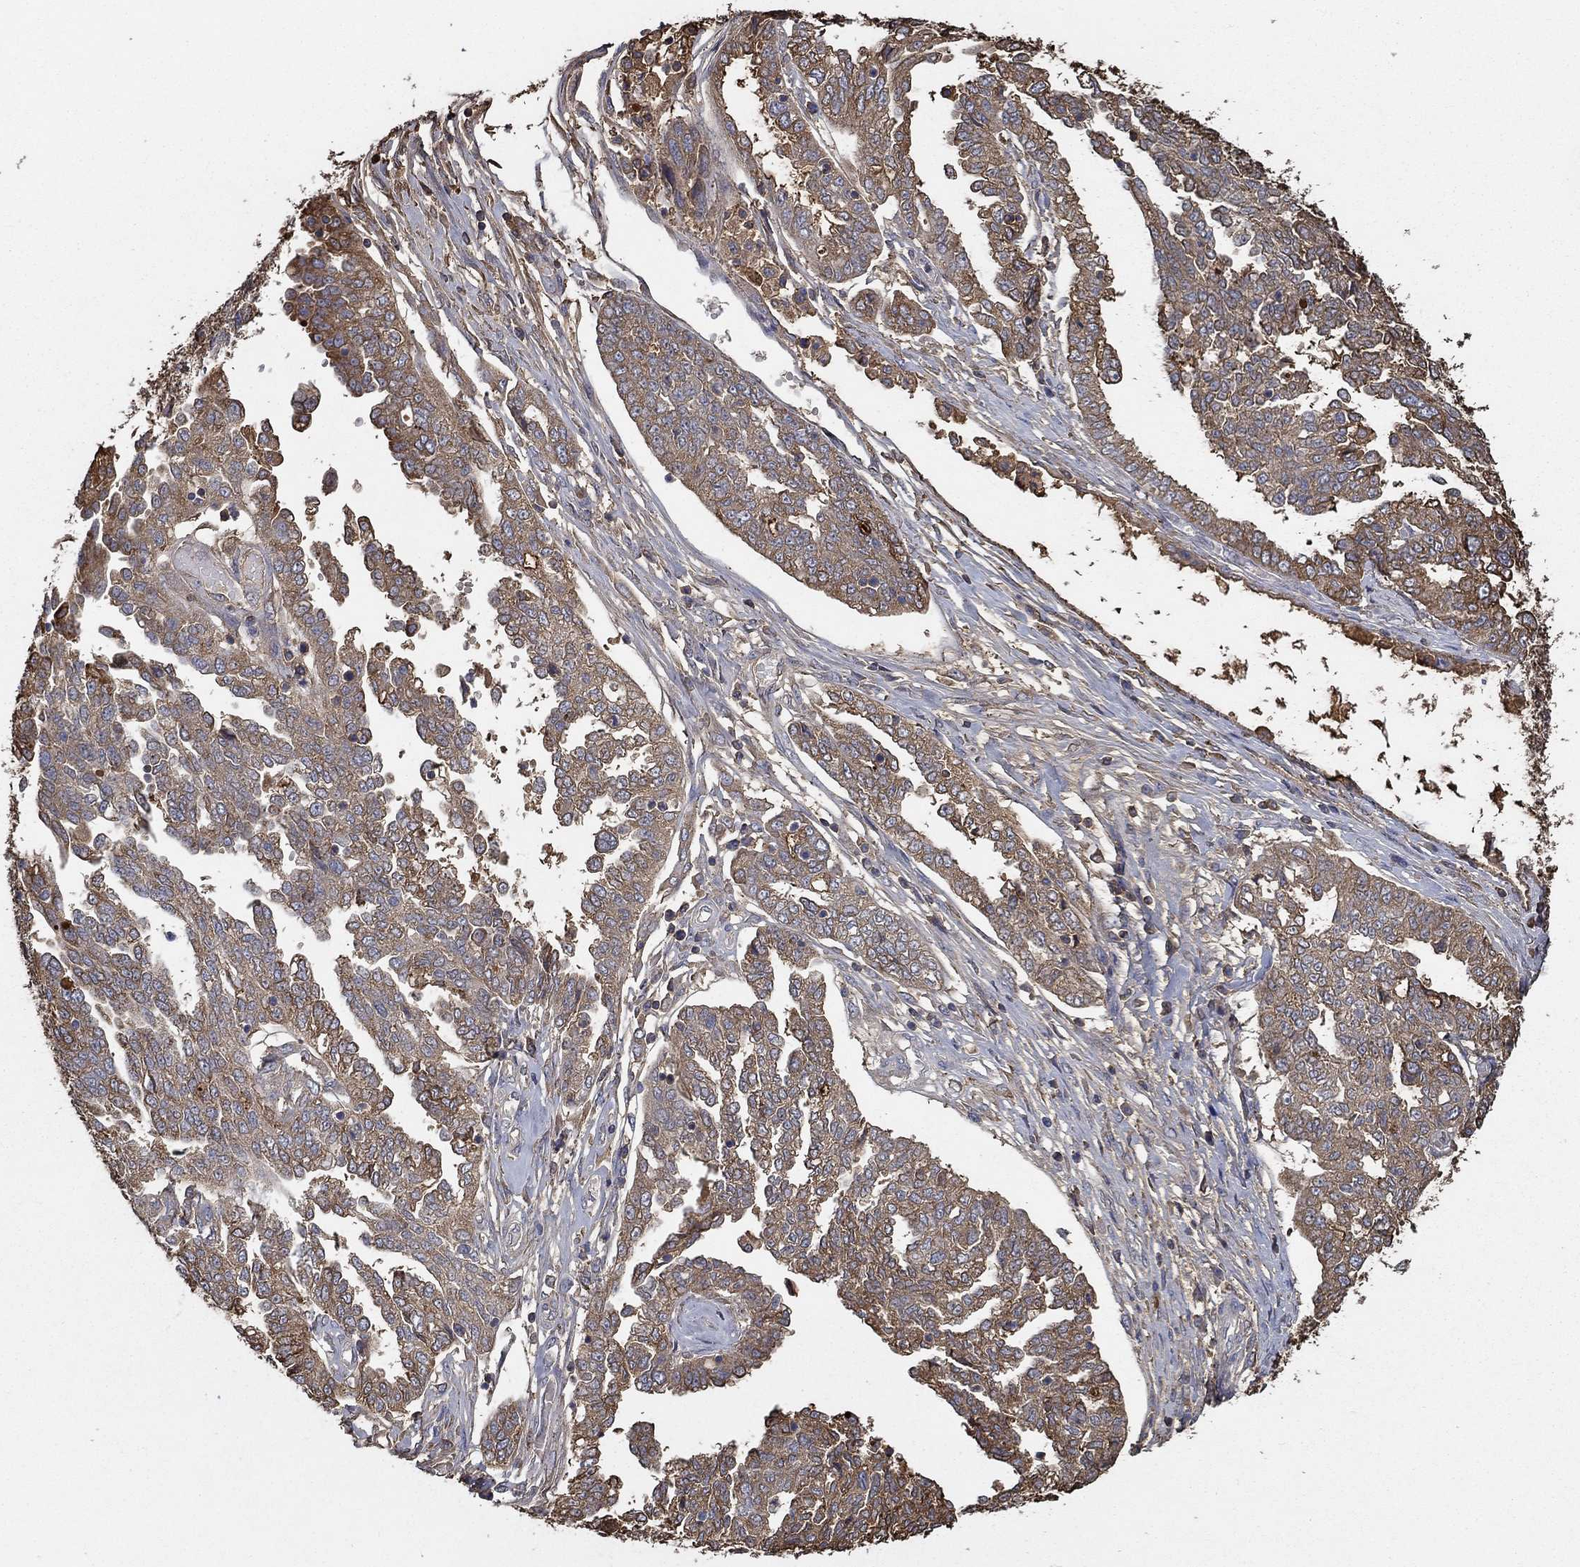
{"staining": {"intensity": "moderate", "quantity": ">75%", "location": "cytoplasmic/membranous"}, "tissue": "ovarian cancer", "cell_type": "Tumor cells", "image_type": "cancer", "snomed": [{"axis": "morphology", "description": "Cystadenocarcinoma, serous, NOS"}, {"axis": "topography", "description": "Ovary"}], "caption": "Human ovarian serous cystadenocarcinoma stained with a brown dye demonstrates moderate cytoplasmic/membranous positive staining in about >75% of tumor cells.", "gene": "IL10", "patient": {"sex": "female", "age": 67}}